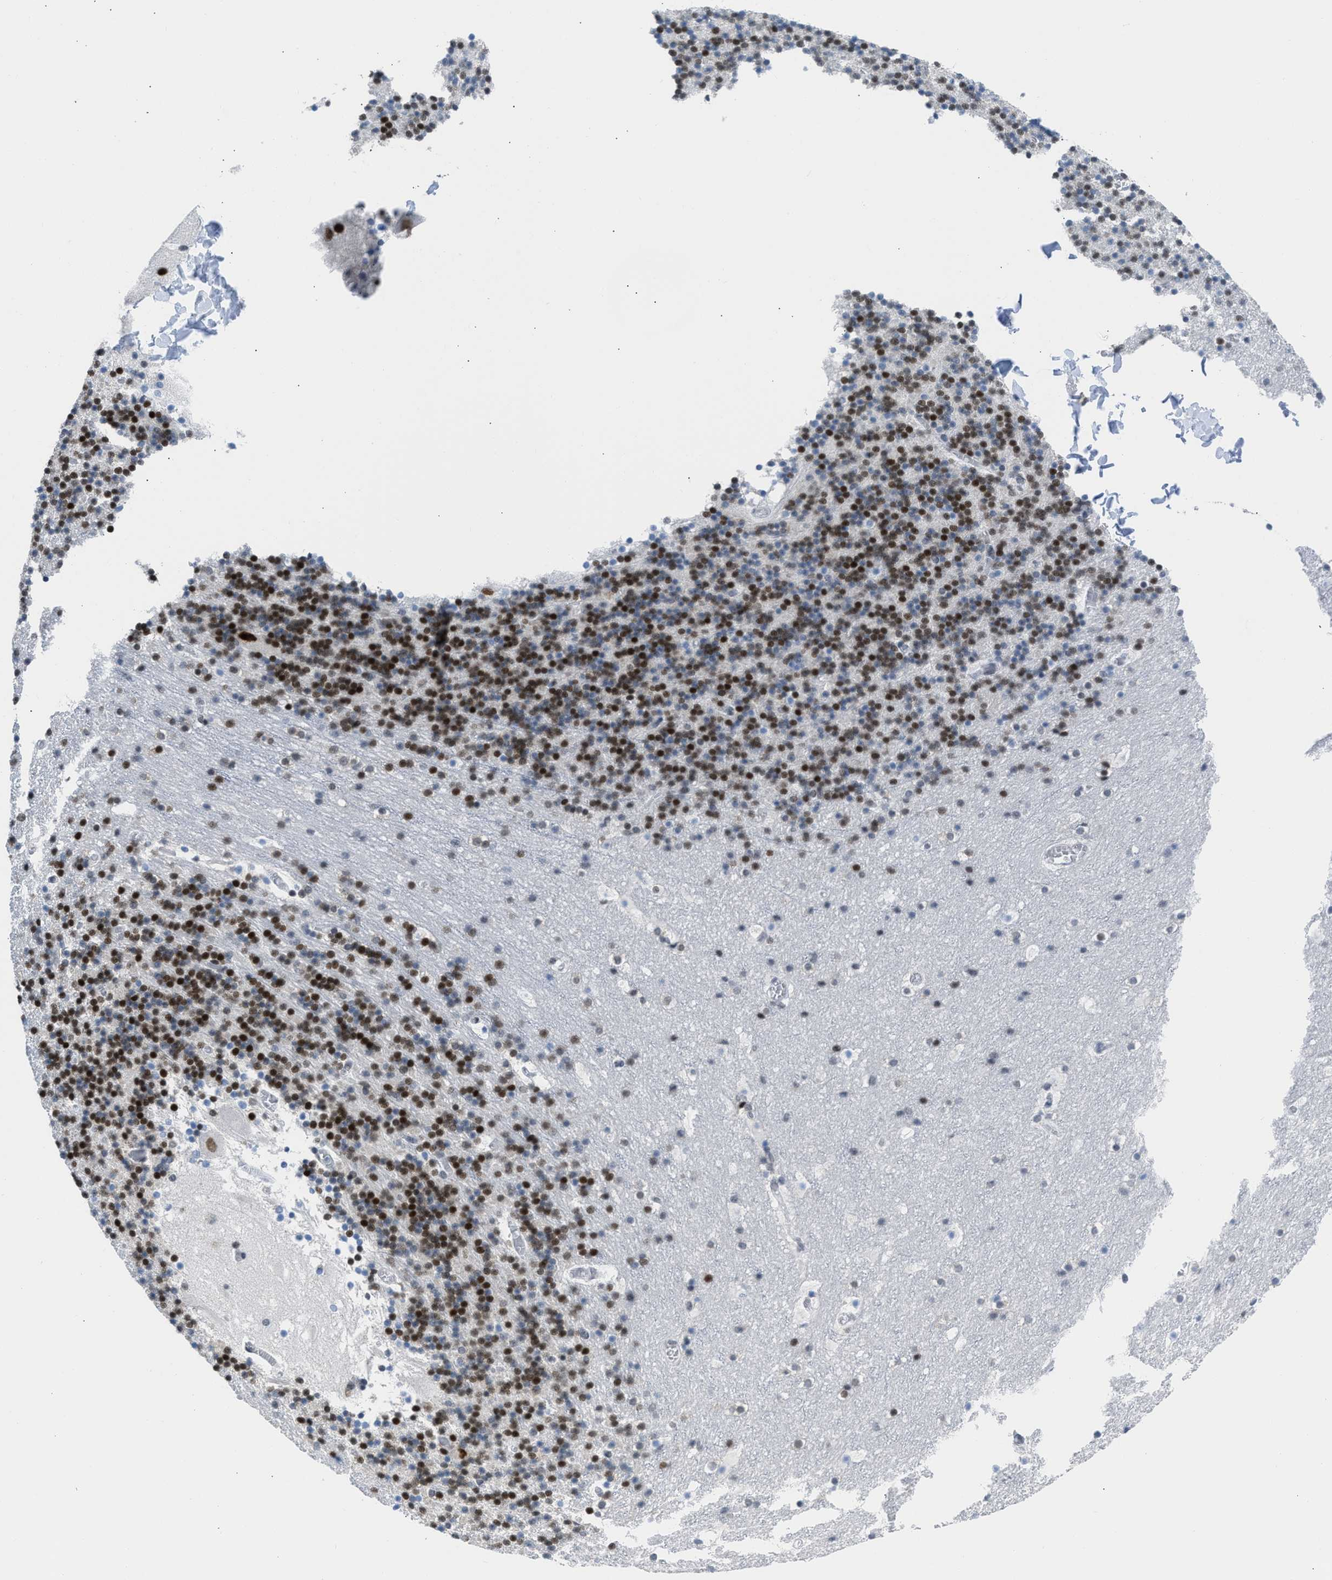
{"staining": {"intensity": "strong", "quantity": "25%-75%", "location": "nuclear"}, "tissue": "cerebellum", "cell_type": "Cells in granular layer", "image_type": "normal", "snomed": [{"axis": "morphology", "description": "Normal tissue, NOS"}, {"axis": "topography", "description": "Cerebellum"}], "caption": "Immunohistochemical staining of unremarkable human cerebellum displays high levels of strong nuclear staining in about 25%-75% of cells in granular layer. Immunohistochemistry (ihc) stains the protein in brown and the nuclei are stained blue.", "gene": "TERF2IP", "patient": {"sex": "male", "age": 45}}